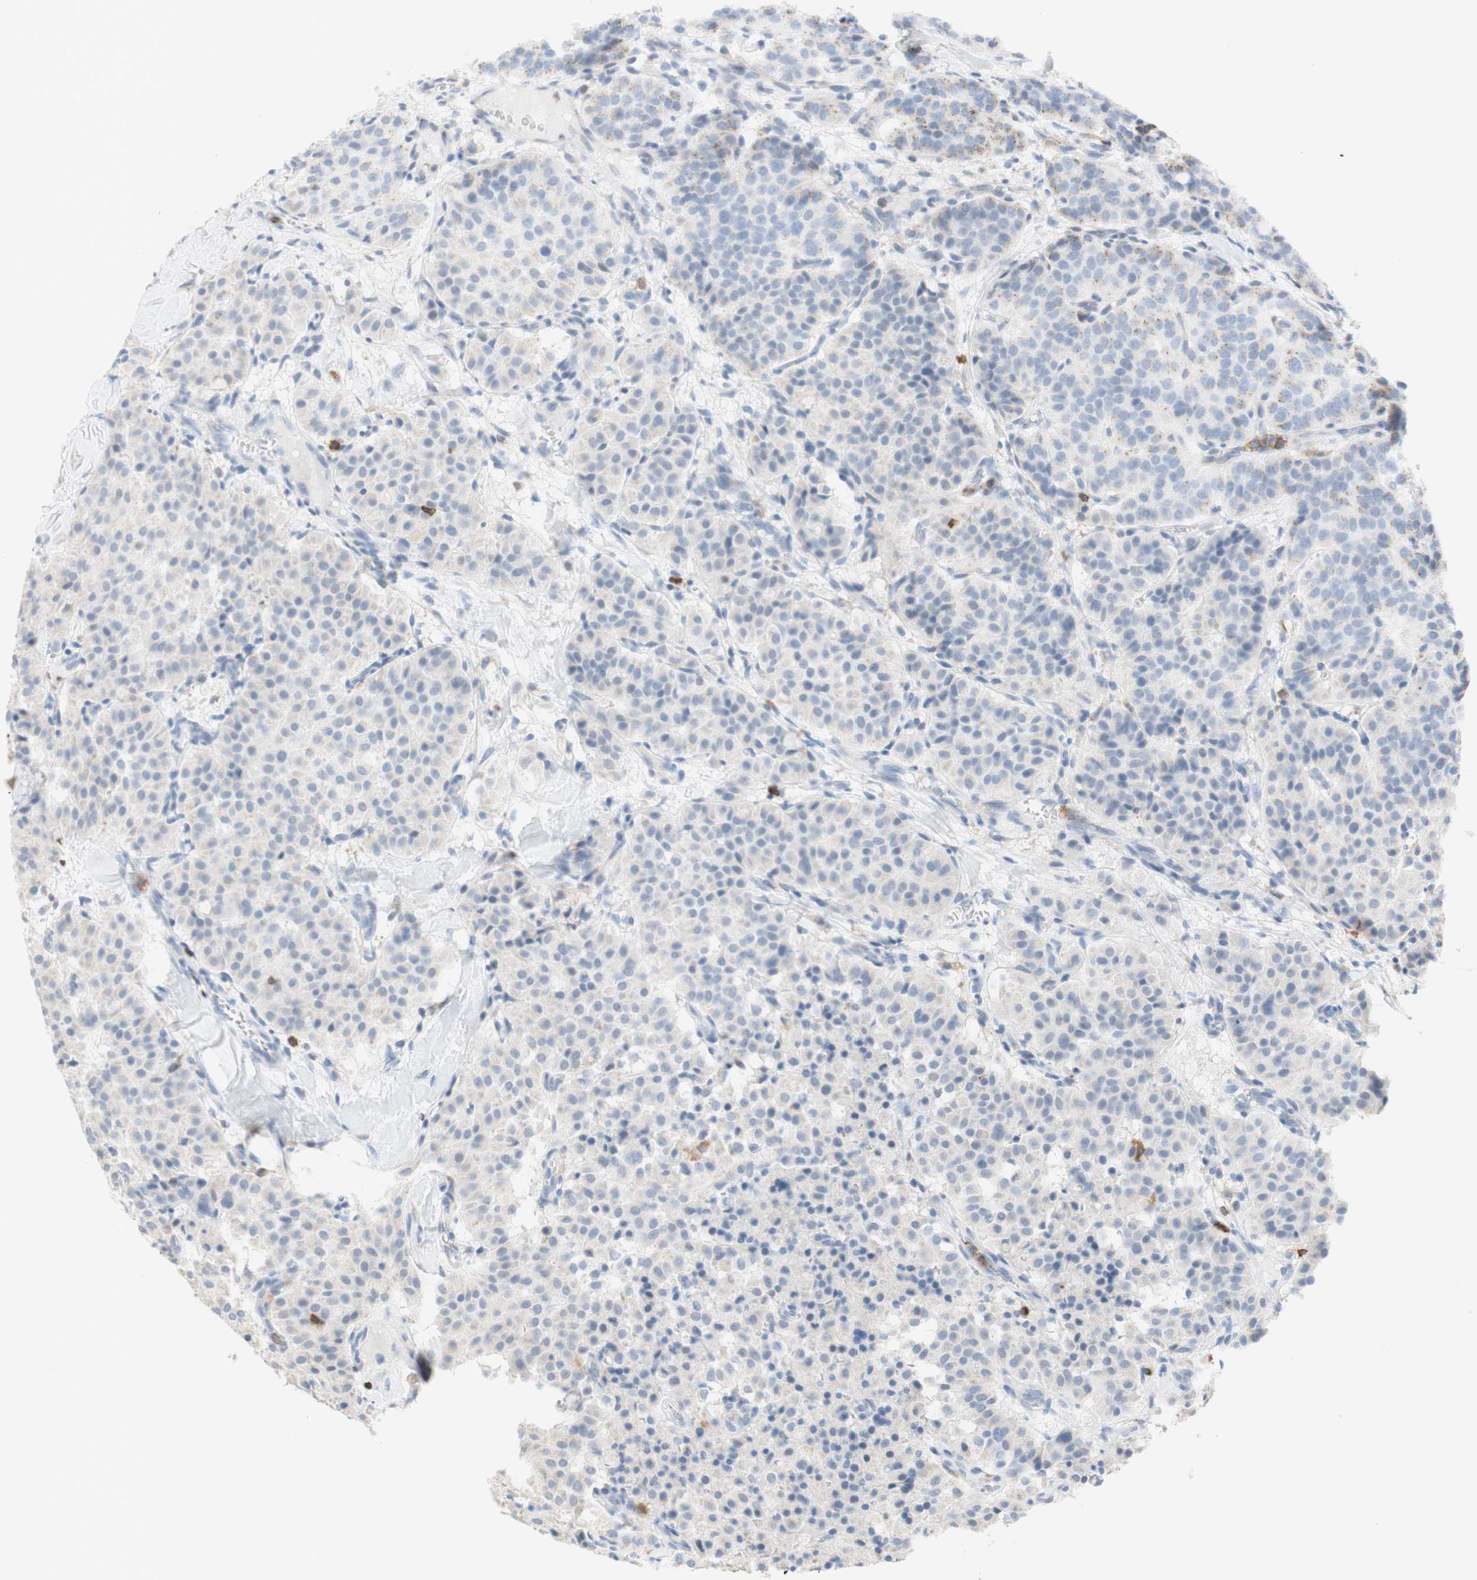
{"staining": {"intensity": "negative", "quantity": "none", "location": "none"}, "tissue": "carcinoid", "cell_type": "Tumor cells", "image_type": "cancer", "snomed": [{"axis": "morphology", "description": "Carcinoid, malignant, NOS"}, {"axis": "topography", "description": "Lung"}], "caption": "Tumor cells show no significant protein expression in malignant carcinoid.", "gene": "SPINK6", "patient": {"sex": "male", "age": 30}}